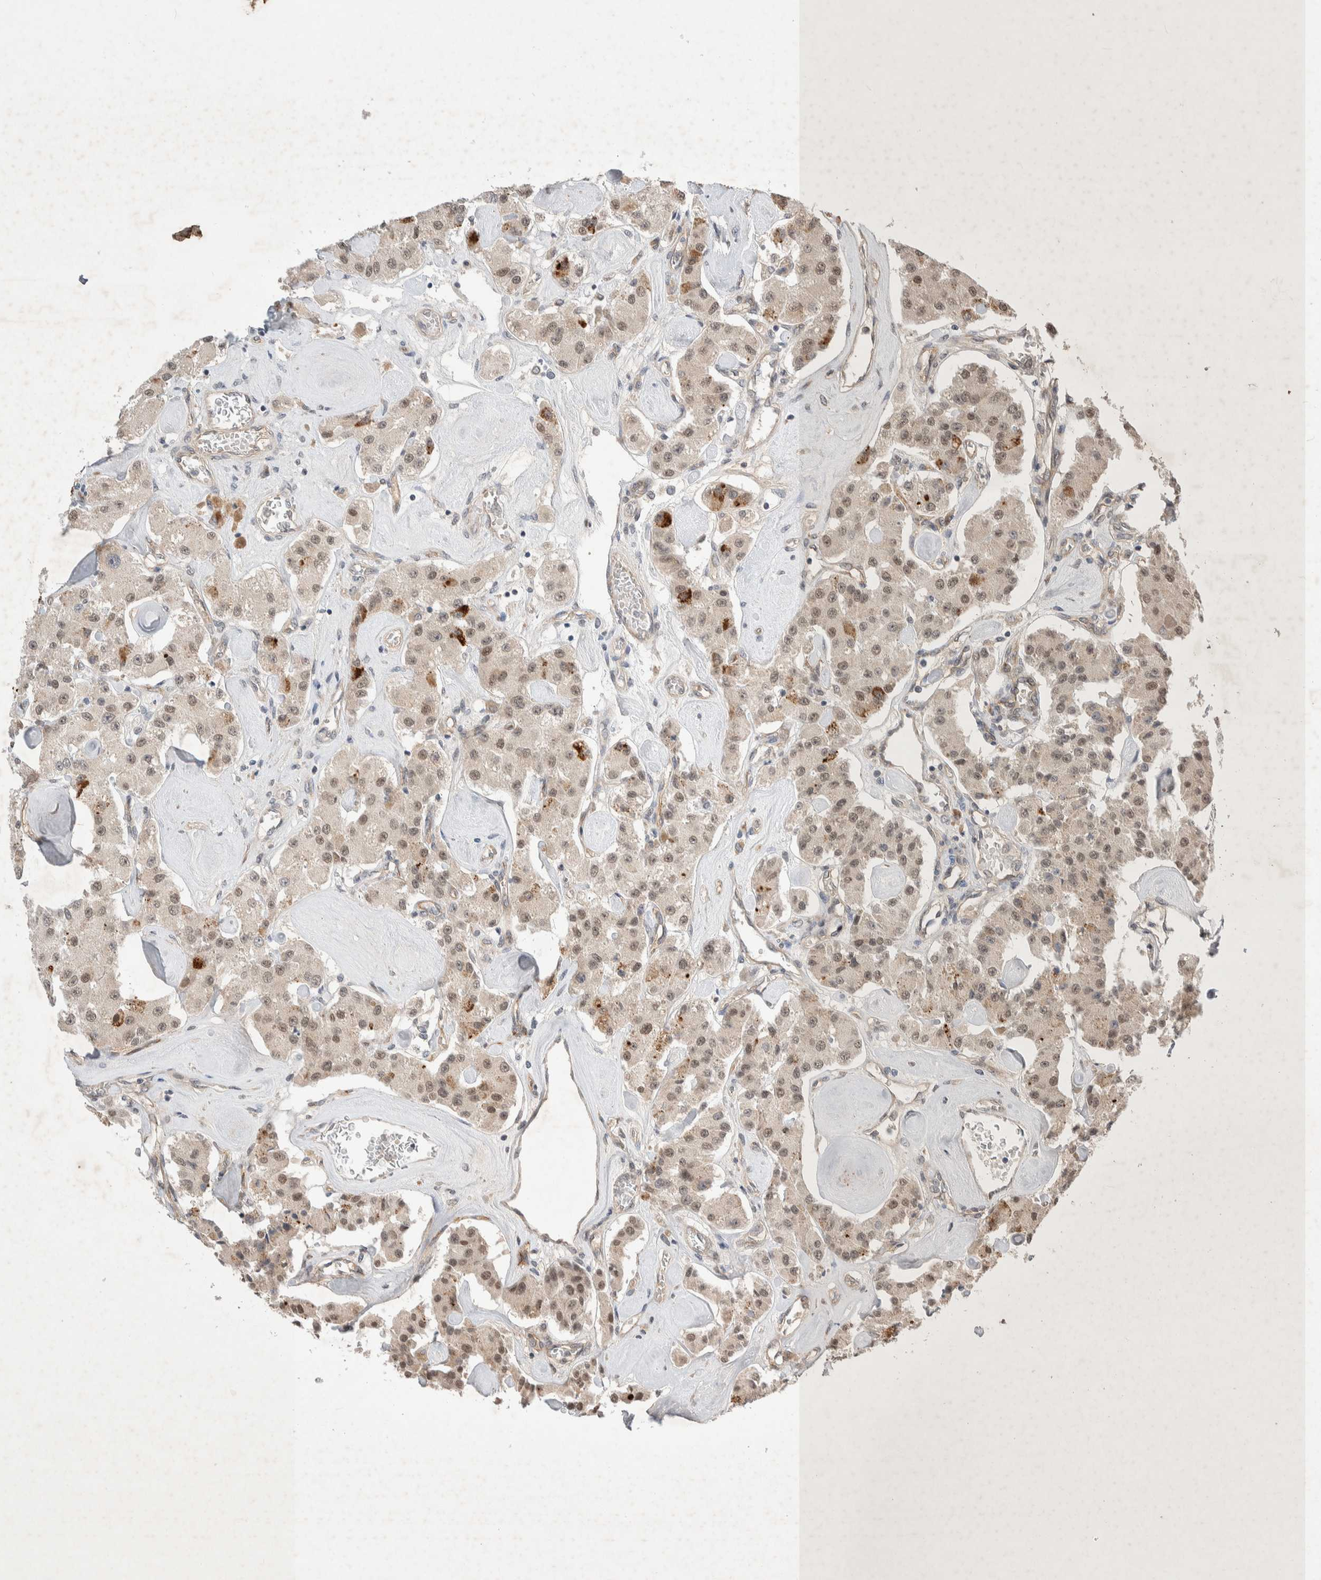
{"staining": {"intensity": "weak", "quantity": ">75%", "location": "nuclear"}, "tissue": "carcinoid", "cell_type": "Tumor cells", "image_type": "cancer", "snomed": [{"axis": "morphology", "description": "Carcinoid, malignant, NOS"}, {"axis": "topography", "description": "Pancreas"}], "caption": "Weak nuclear protein expression is identified in about >75% of tumor cells in carcinoid.", "gene": "ZNF704", "patient": {"sex": "male", "age": 41}}